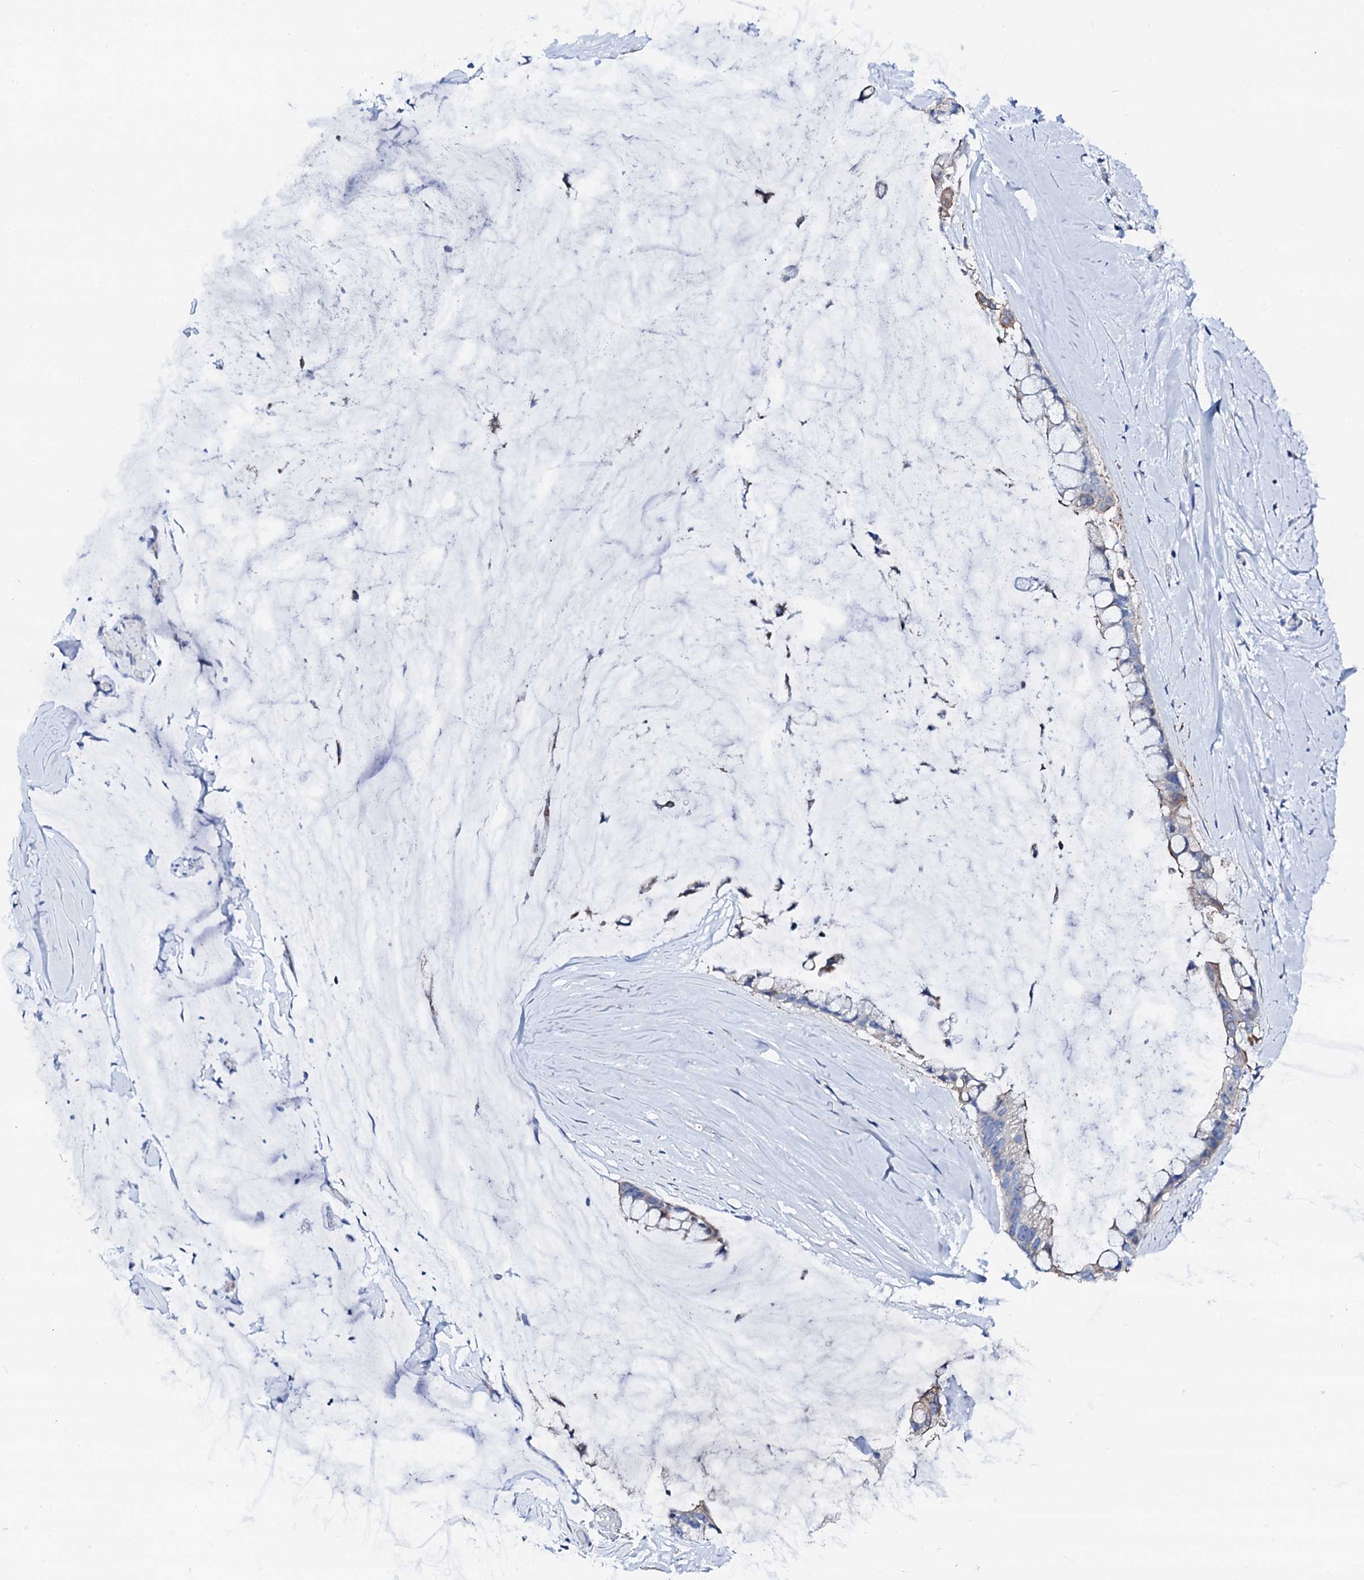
{"staining": {"intensity": "weak", "quantity": "<25%", "location": "cytoplasmic/membranous"}, "tissue": "ovarian cancer", "cell_type": "Tumor cells", "image_type": "cancer", "snomed": [{"axis": "morphology", "description": "Cystadenocarcinoma, mucinous, NOS"}, {"axis": "topography", "description": "Ovary"}], "caption": "Ovarian cancer (mucinous cystadenocarcinoma) stained for a protein using IHC displays no positivity tumor cells.", "gene": "TRDN", "patient": {"sex": "female", "age": 39}}